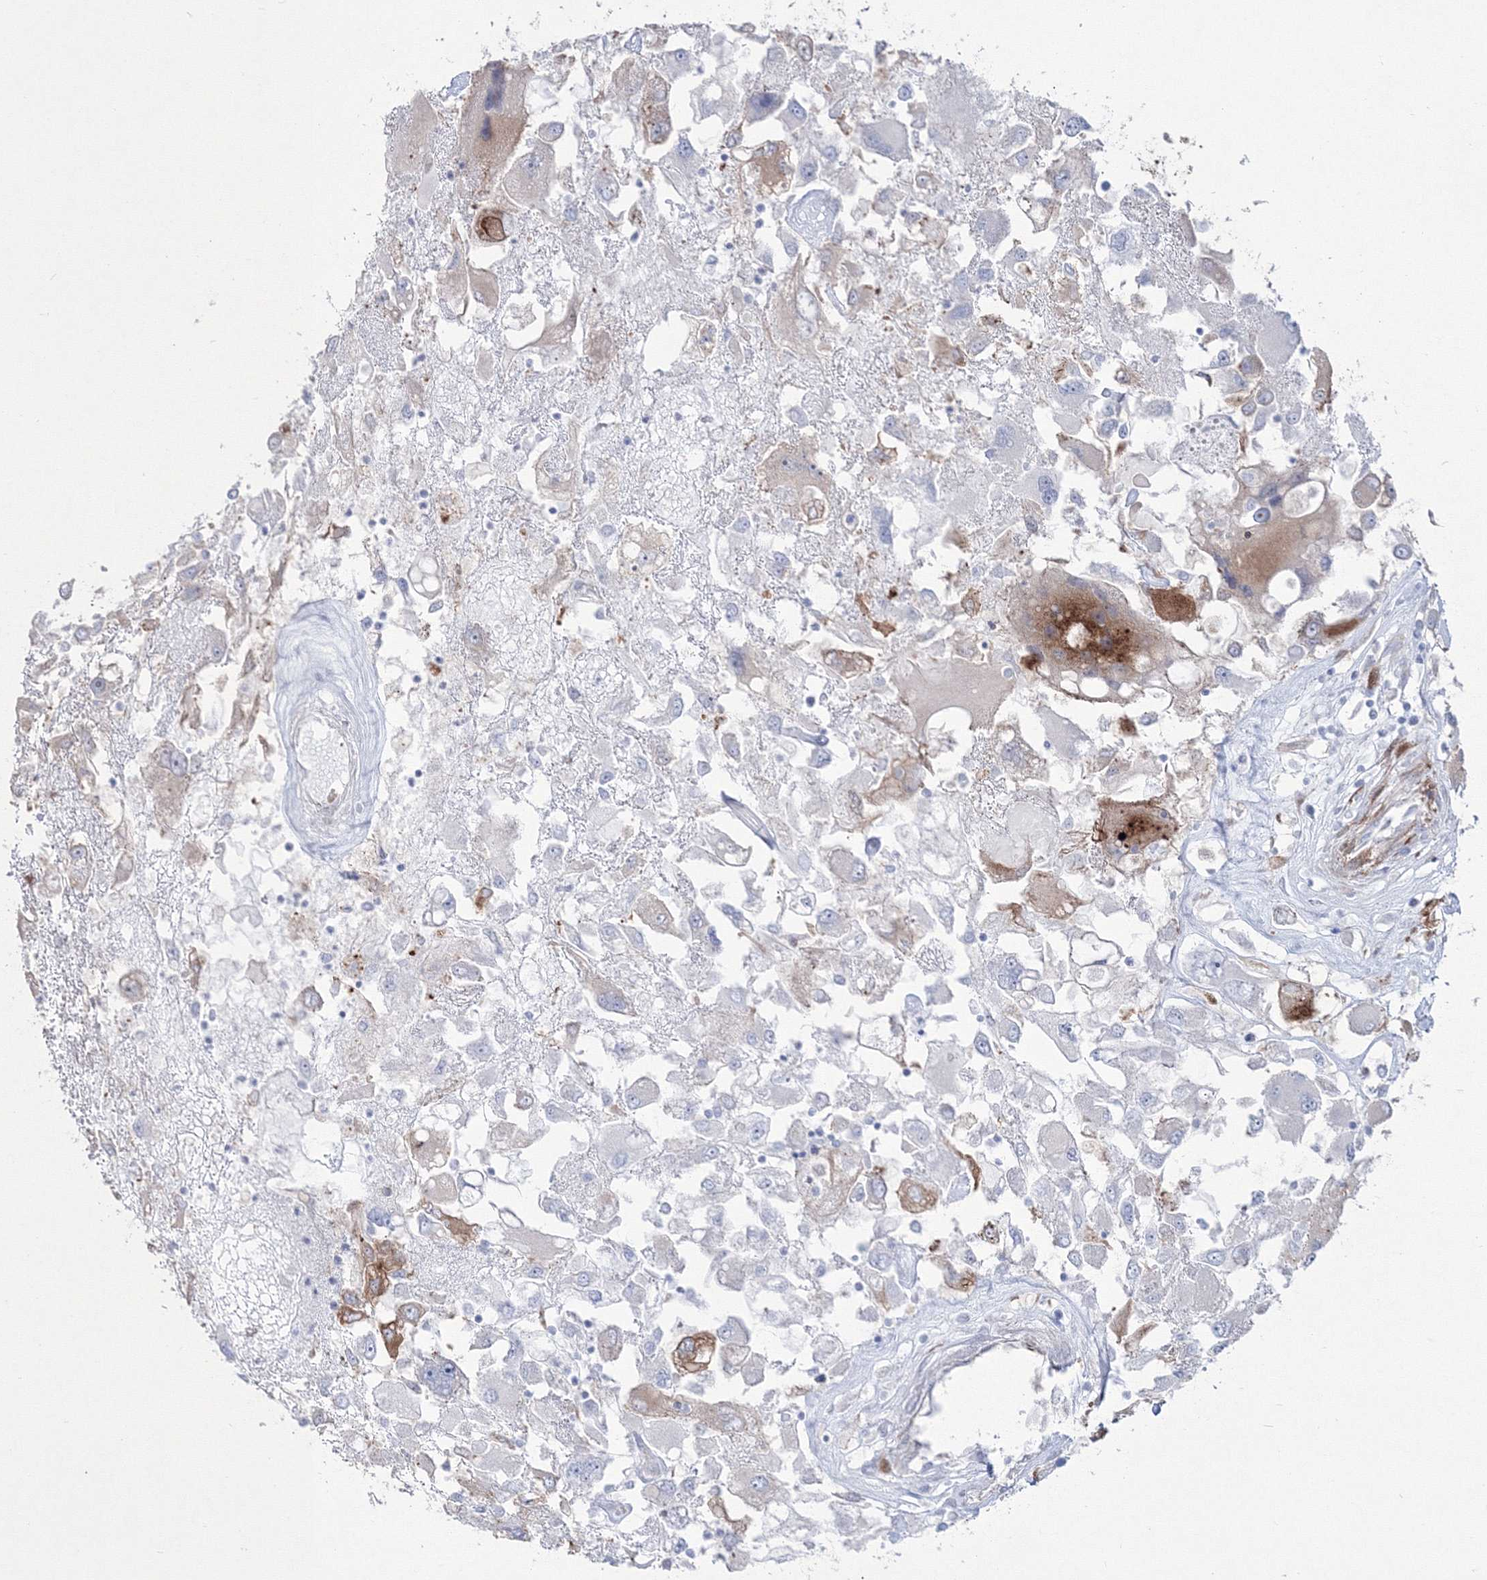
{"staining": {"intensity": "moderate", "quantity": "<25%", "location": "cytoplasmic/membranous"}, "tissue": "renal cancer", "cell_type": "Tumor cells", "image_type": "cancer", "snomed": [{"axis": "morphology", "description": "Adenocarcinoma, NOS"}, {"axis": "topography", "description": "Kidney"}], "caption": "Renal cancer was stained to show a protein in brown. There is low levels of moderate cytoplasmic/membranous staining in about <25% of tumor cells. Immunohistochemistry stains the protein in brown and the nuclei are stained blue.", "gene": "HYAL2", "patient": {"sex": "female", "age": 52}}